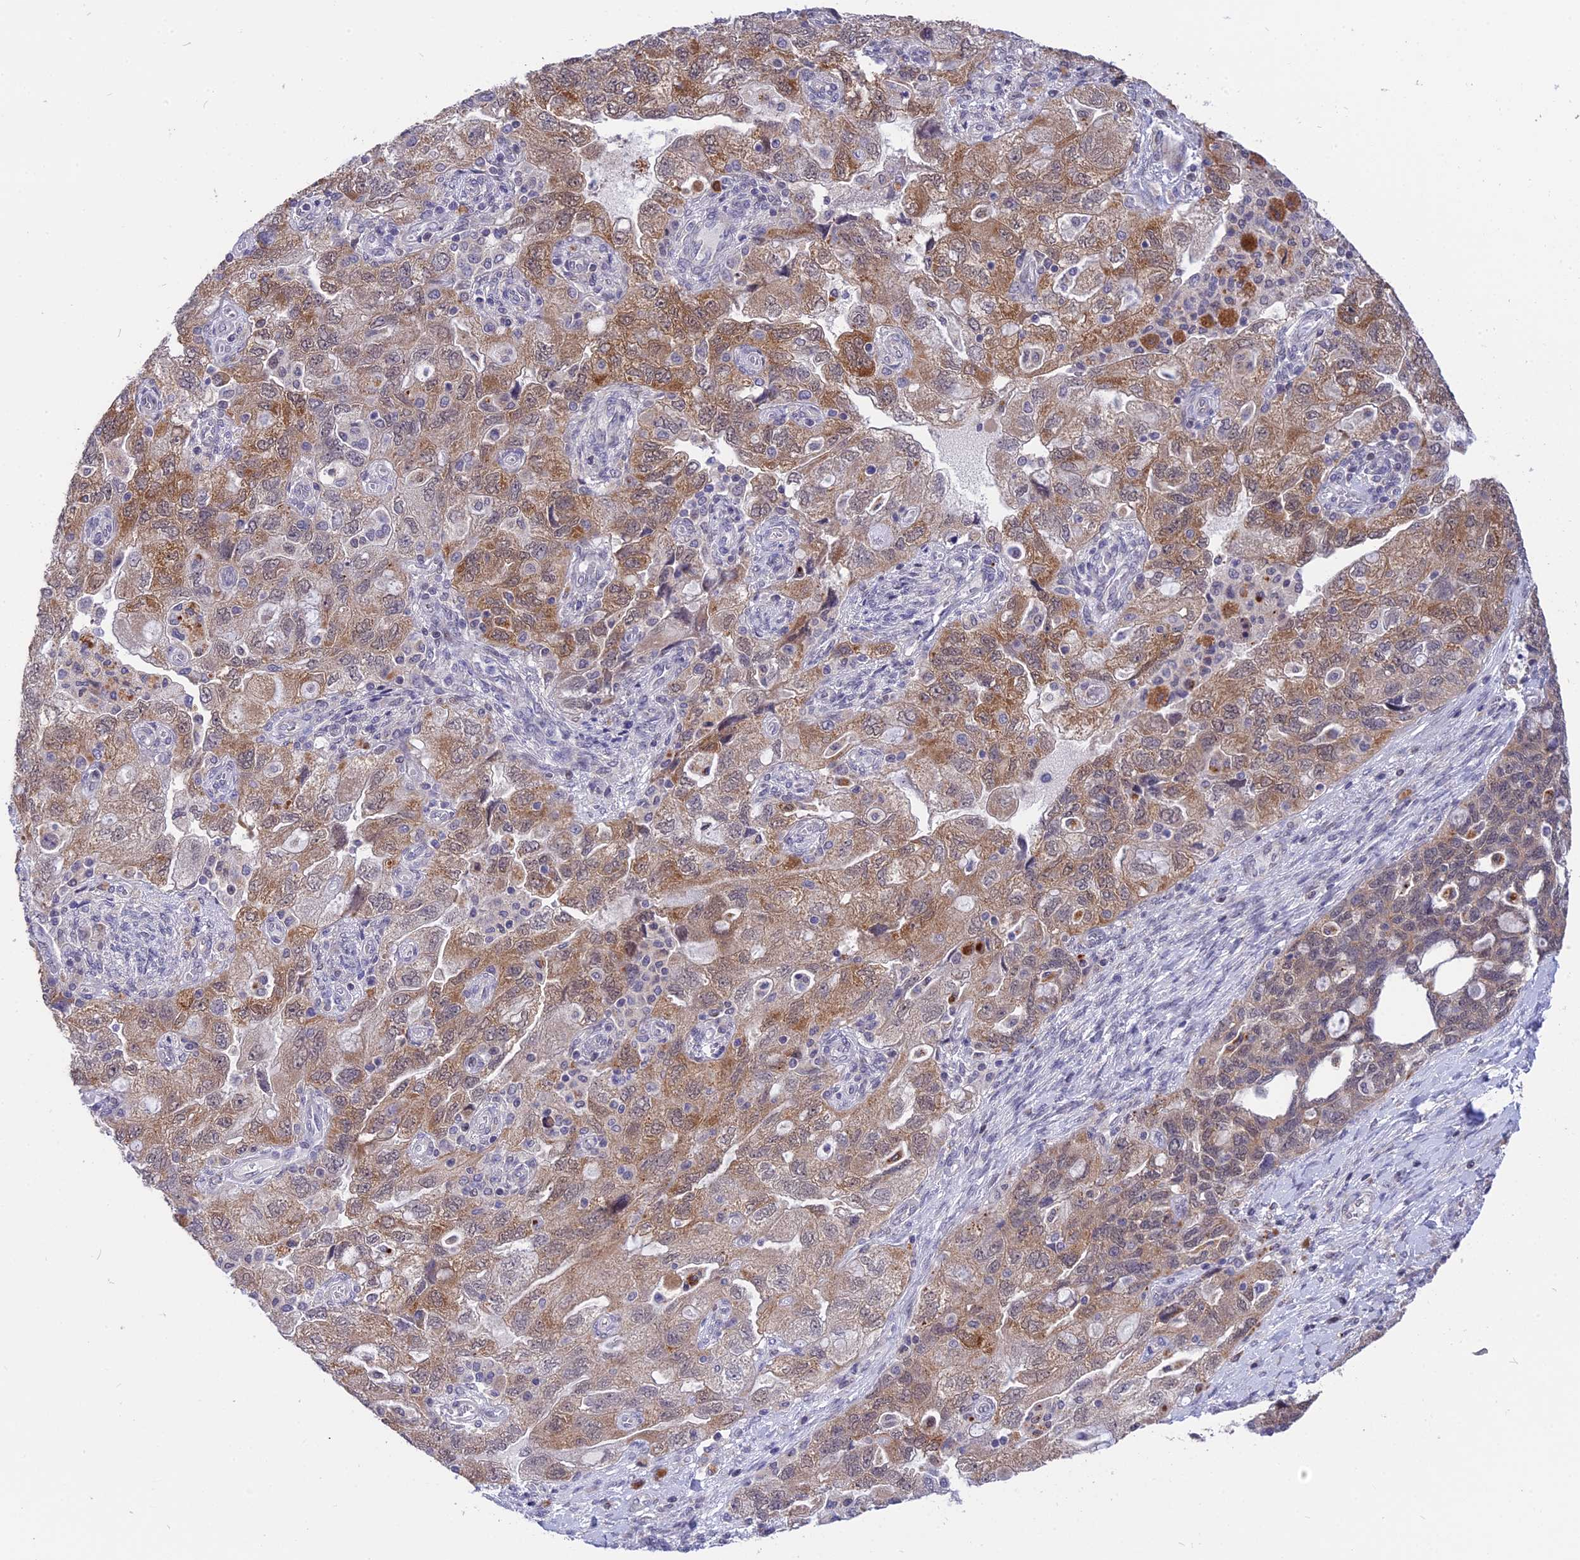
{"staining": {"intensity": "moderate", "quantity": "25%-75%", "location": "cytoplasmic/membranous,nuclear"}, "tissue": "ovarian cancer", "cell_type": "Tumor cells", "image_type": "cancer", "snomed": [{"axis": "morphology", "description": "Carcinoma, endometroid"}, {"axis": "topography", "description": "Ovary"}], "caption": "Immunohistochemistry (IHC) of human endometroid carcinoma (ovarian) displays medium levels of moderate cytoplasmic/membranous and nuclear positivity in approximately 25%-75% of tumor cells.", "gene": "KCTD14", "patient": {"sex": "female", "age": 51}}